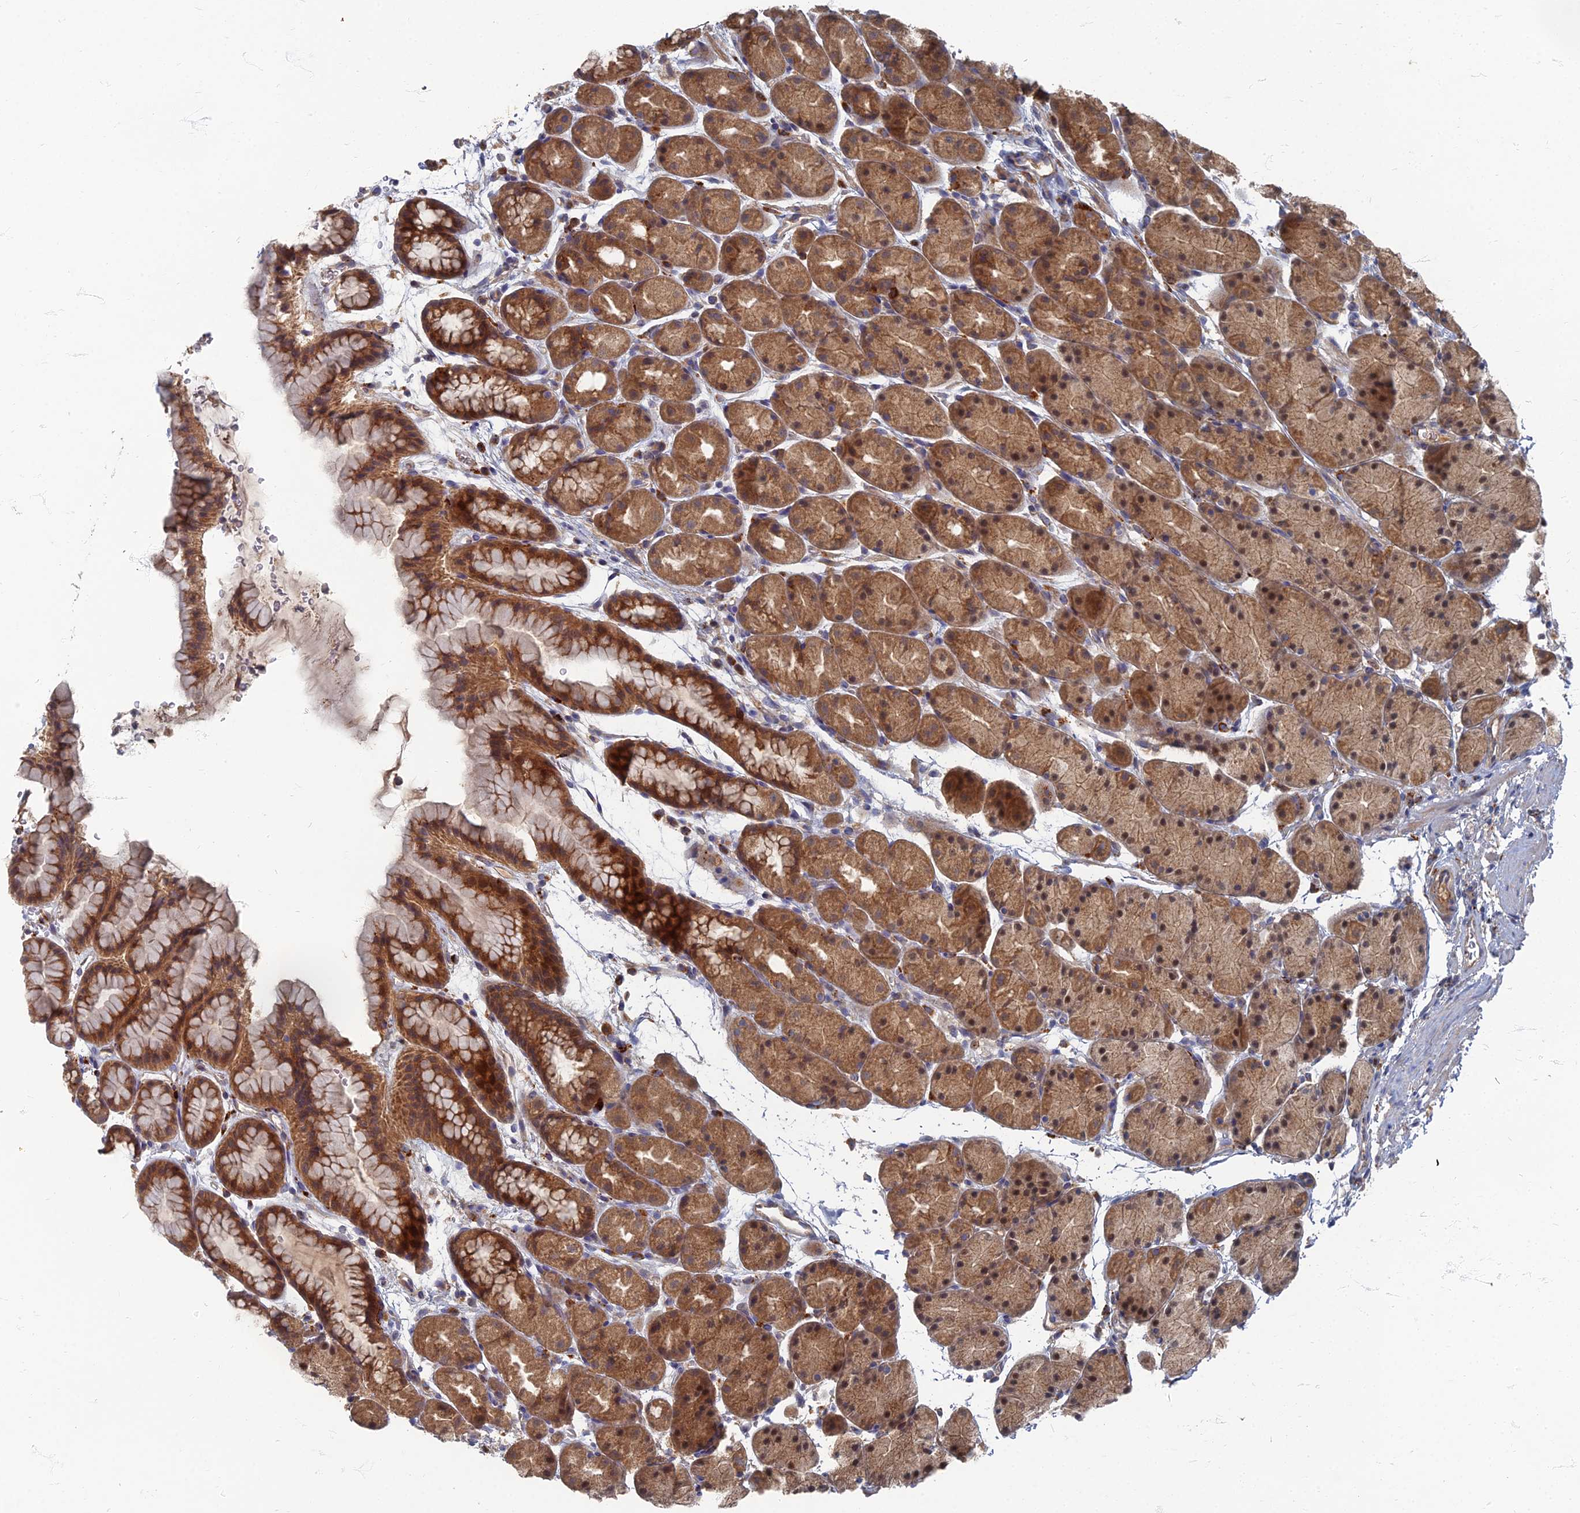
{"staining": {"intensity": "moderate", "quantity": ">75%", "location": "cytoplasmic/membranous,nuclear"}, "tissue": "stomach", "cell_type": "Glandular cells", "image_type": "normal", "snomed": [{"axis": "morphology", "description": "Normal tissue, NOS"}, {"axis": "topography", "description": "Stomach, upper"}, {"axis": "topography", "description": "Stomach"}], "caption": "DAB (3,3'-diaminobenzidine) immunohistochemical staining of normal stomach displays moderate cytoplasmic/membranous,nuclear protein staining in about >75% of glandular cells. Nuclei are stained in blue.", "gene": "PPCDC", "patient": {"sex": "male", "age": 47}}